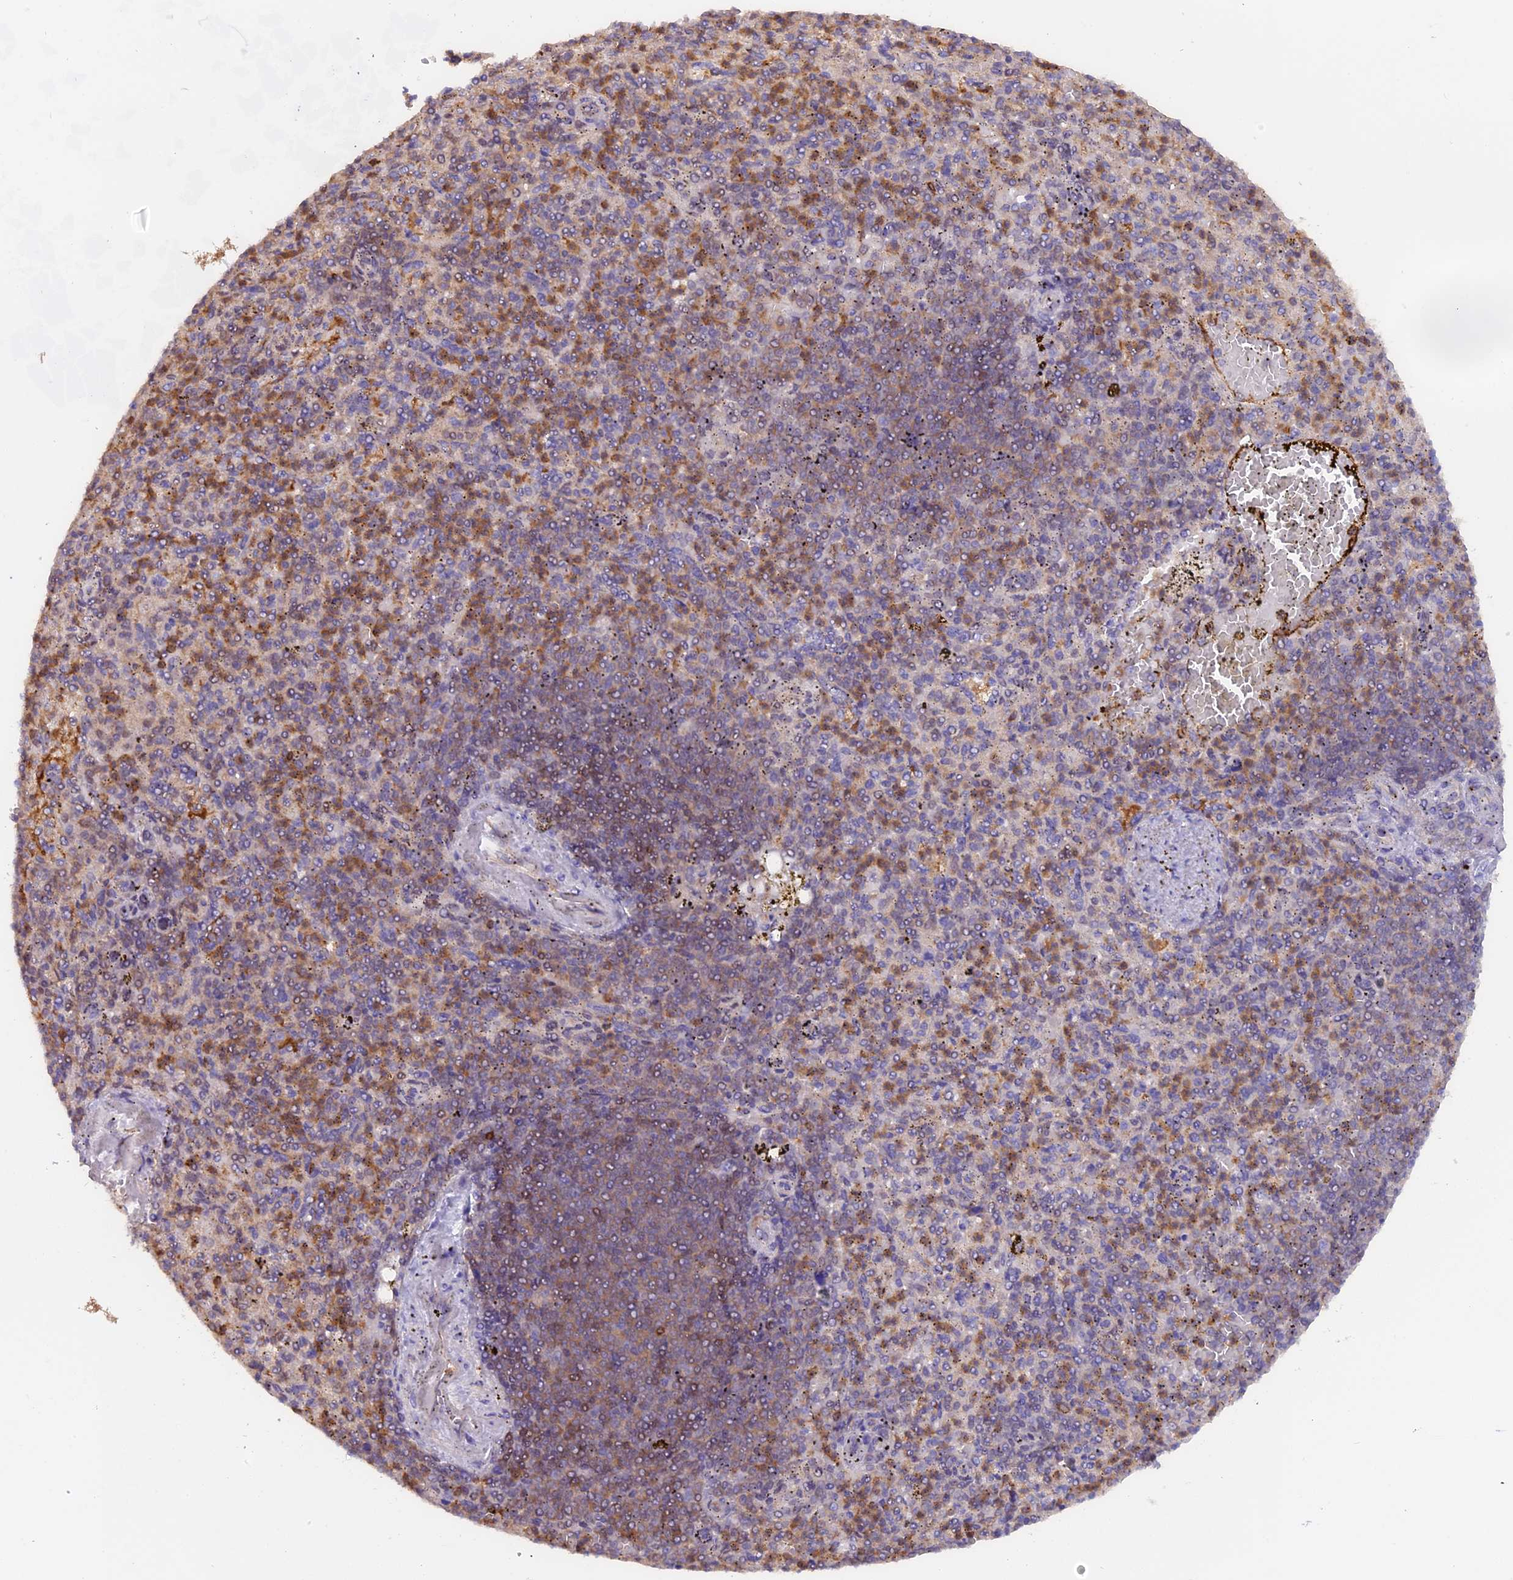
{"staining": {"intensity": "moderate", "quantity": "25%-75%", "location": "cytoplasmic/membranous"}, "tissue": "spleen", "cell_type": "Cells in red pulp", "image_type": "normal", "snomed": [{"axis": "morphology", "description": "Normal tissue, NOS"}, {"axis": "topography", "description": "Spleen"}], "caption": "Brown immunohistochemical staining in unremarkable spleen exhibits moderate cytoplasmic/membranous staining in approximately 25%-75% of cells in red pulp.", "gene": "FAM118B", "patient": {"sex": "female", "age": 74}}